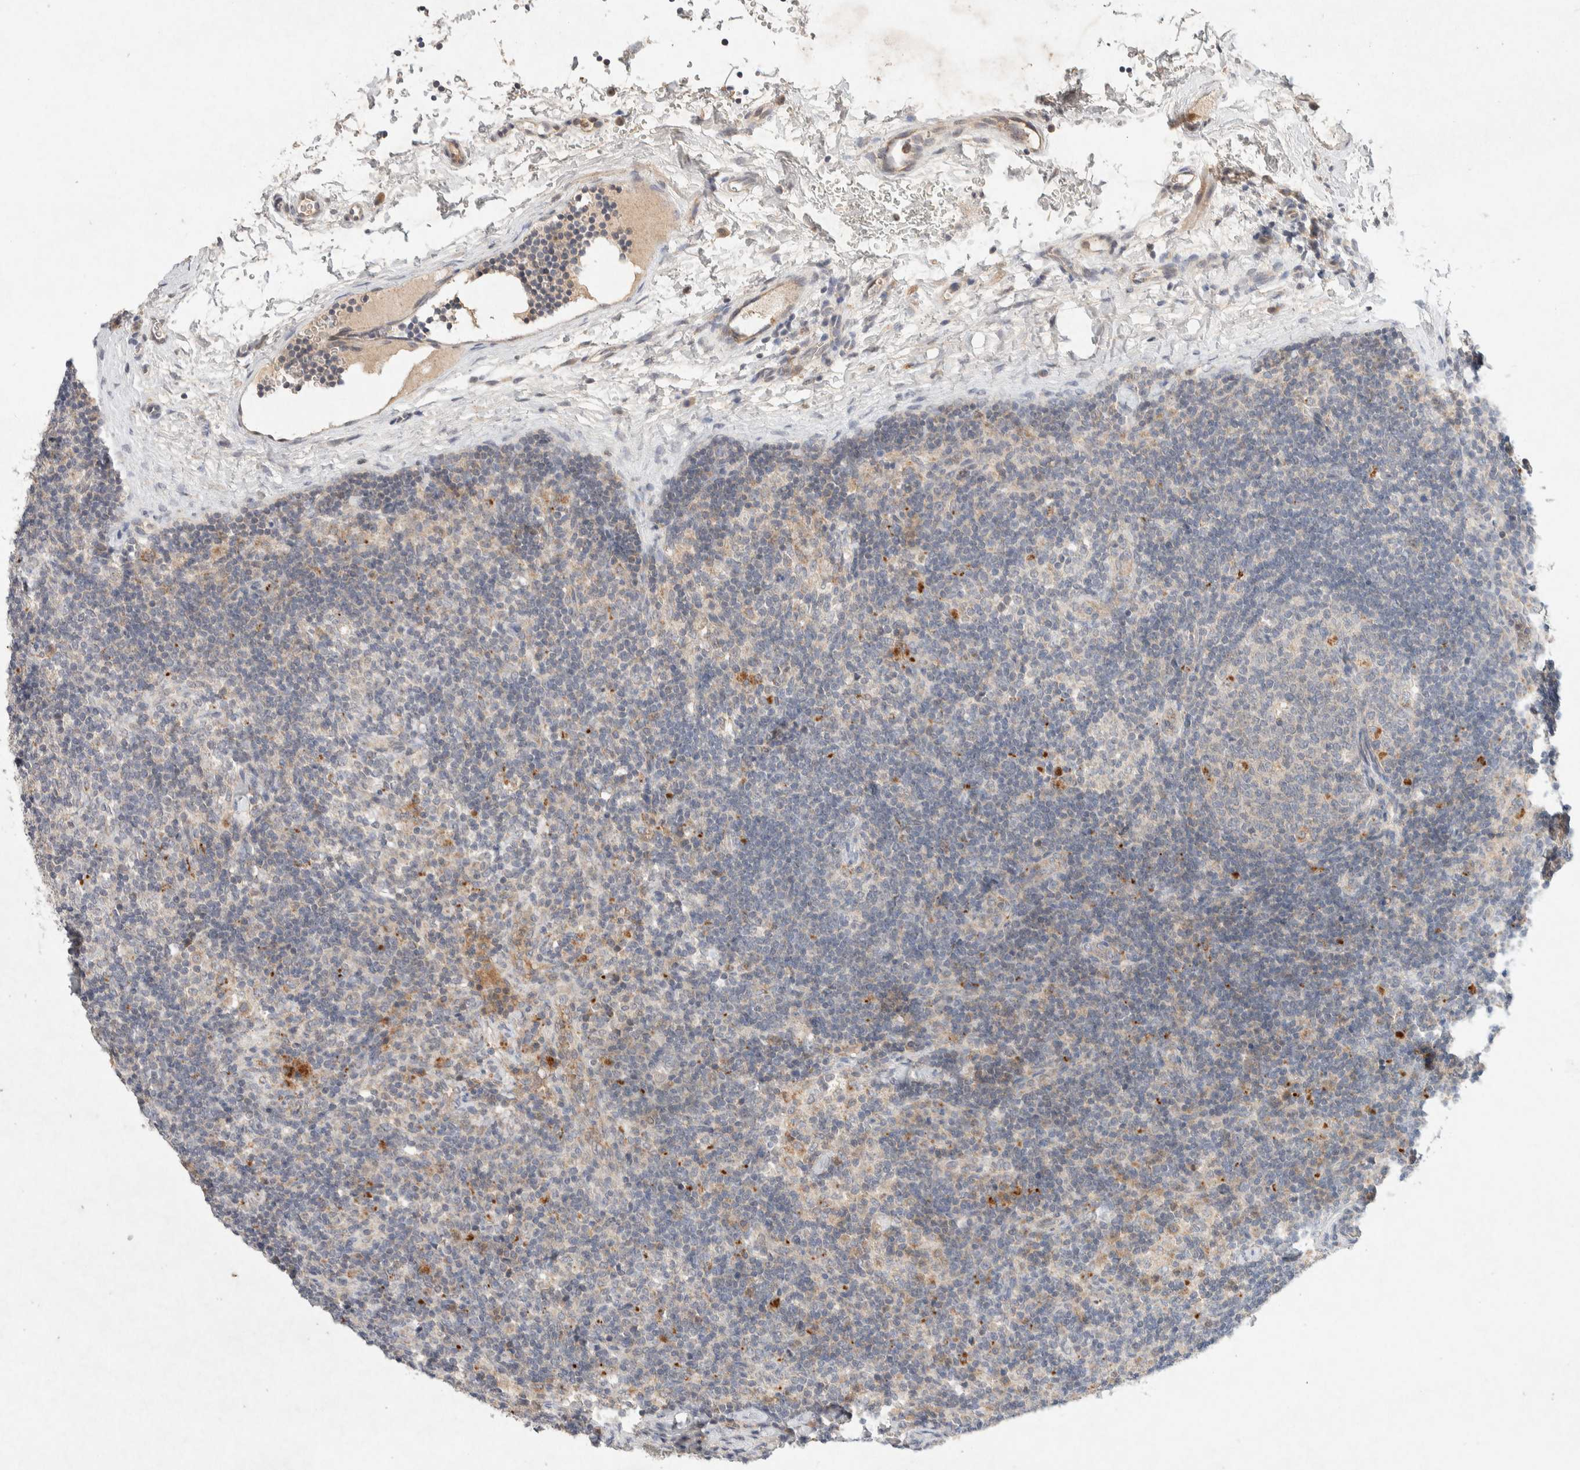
{"staining": {"intensity": "negative", "quantity": "none", "location": "none"}, "tissue": "lymph node", "cell_type": "Germinal center cells", "image_type": "normal", "snomed": [{"axis": "morphology", "description": "Normal tissue, NOS"}, {"axis": "topography", "description": "Lymph node"}], "caption": "Human lymph node stained for a protein using immunohistochemistry (IHC) displays no staining in germinal center cells.", "gene": "GNAI1", "patient": {"sex": "female", "age": 22}}